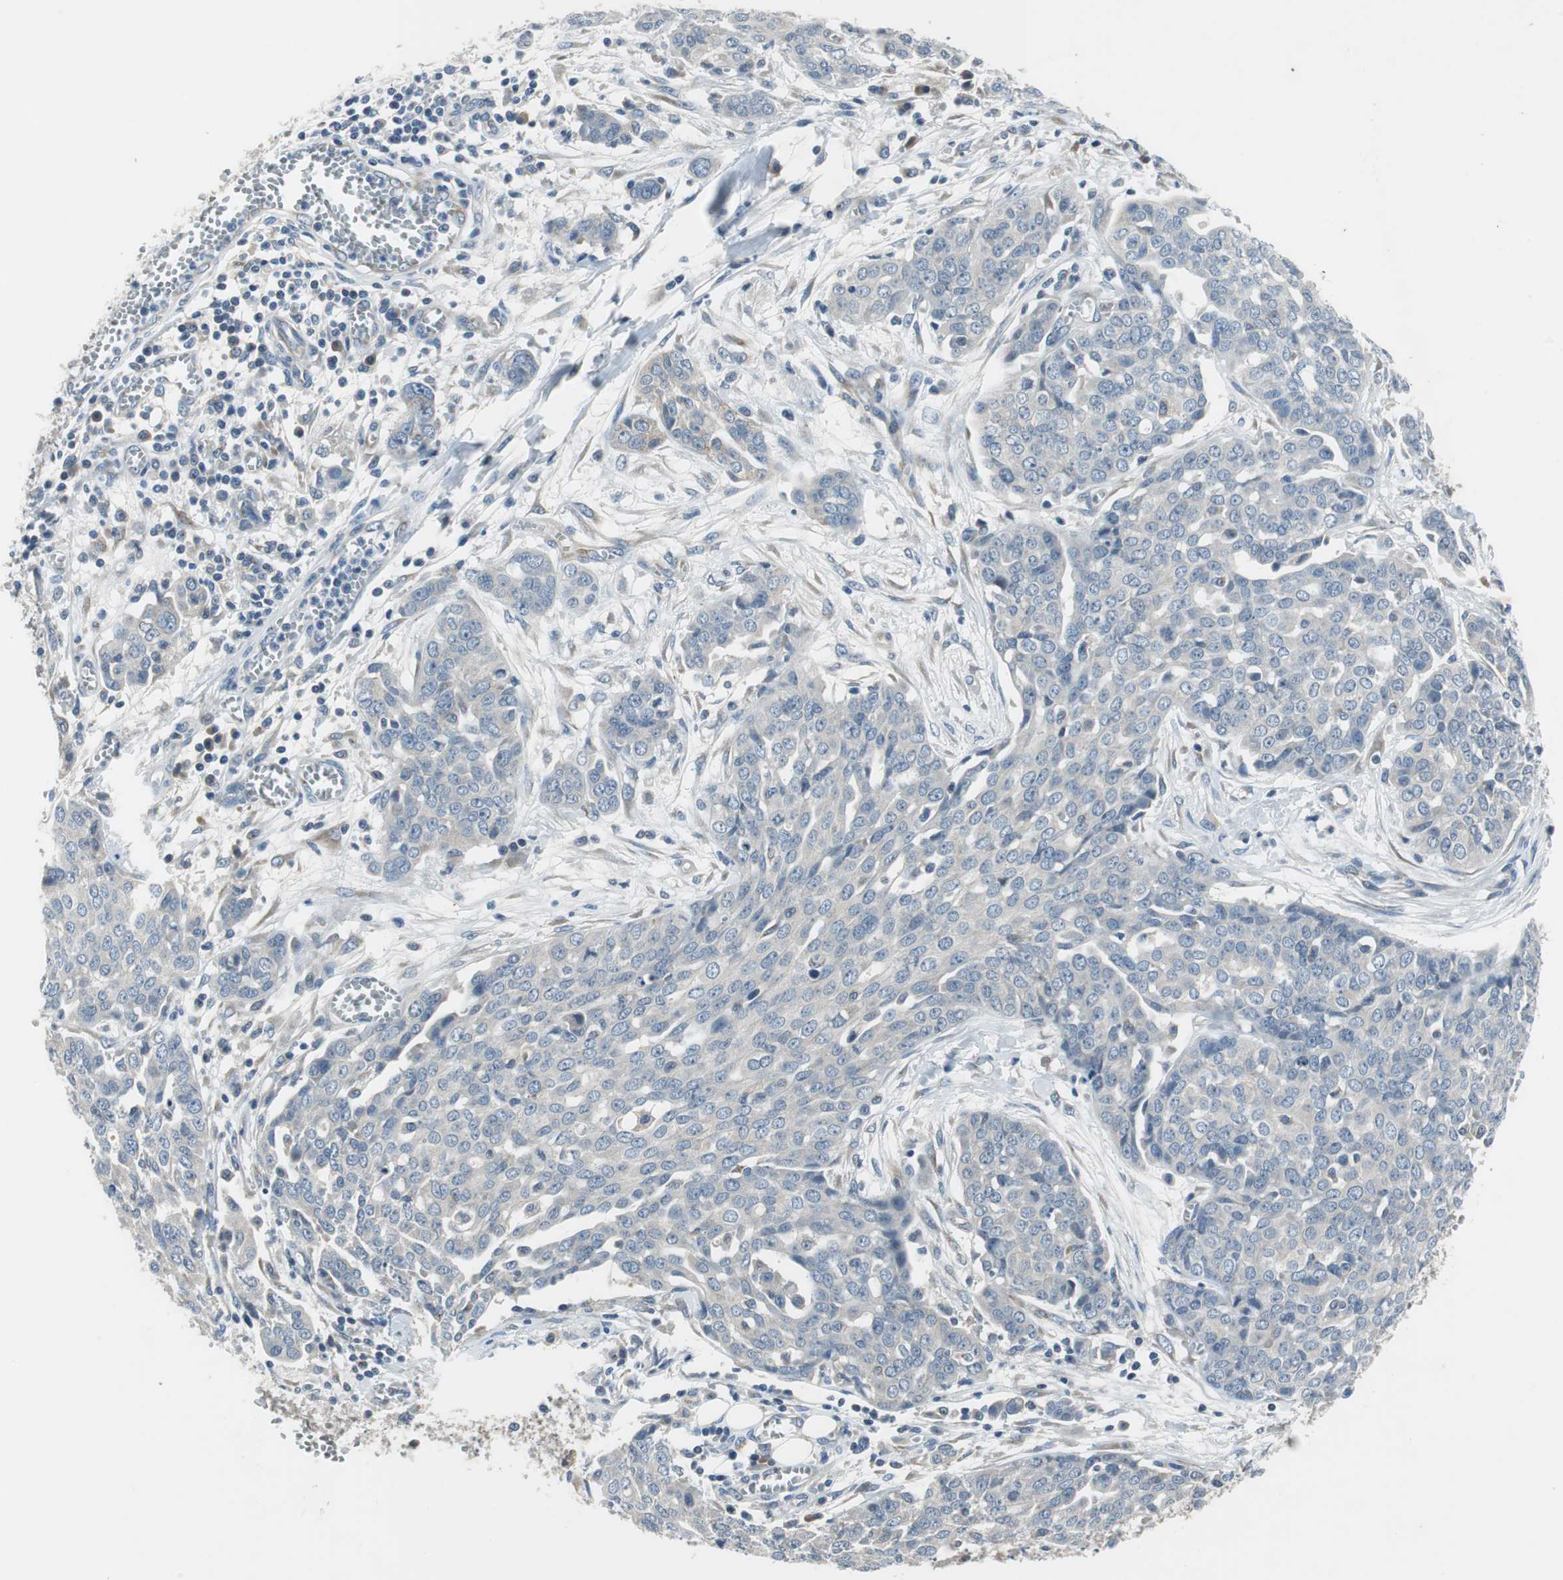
{"staining": {"intensity": "weak", "quantity": "<25%", "location": "cytoplasmic/membranous"}, "tissue": "ovarian cancer", "cell_type": "Tumor cells", "image_type": "cancer", "snomed": [{"axis": "morphology", "description": "Cystadenocarcinoma, serous, NOS"}, {"axis": "topography", "description": "Soft tissue"}, {"axis": "topography", "description": "Ovary"}], "caption": "Immunohistochemical staining of ovarian cancer shows no significant staining in tumor cells.", "gene": "PLAA", "patient": {"sex": "female", "age": 57}}